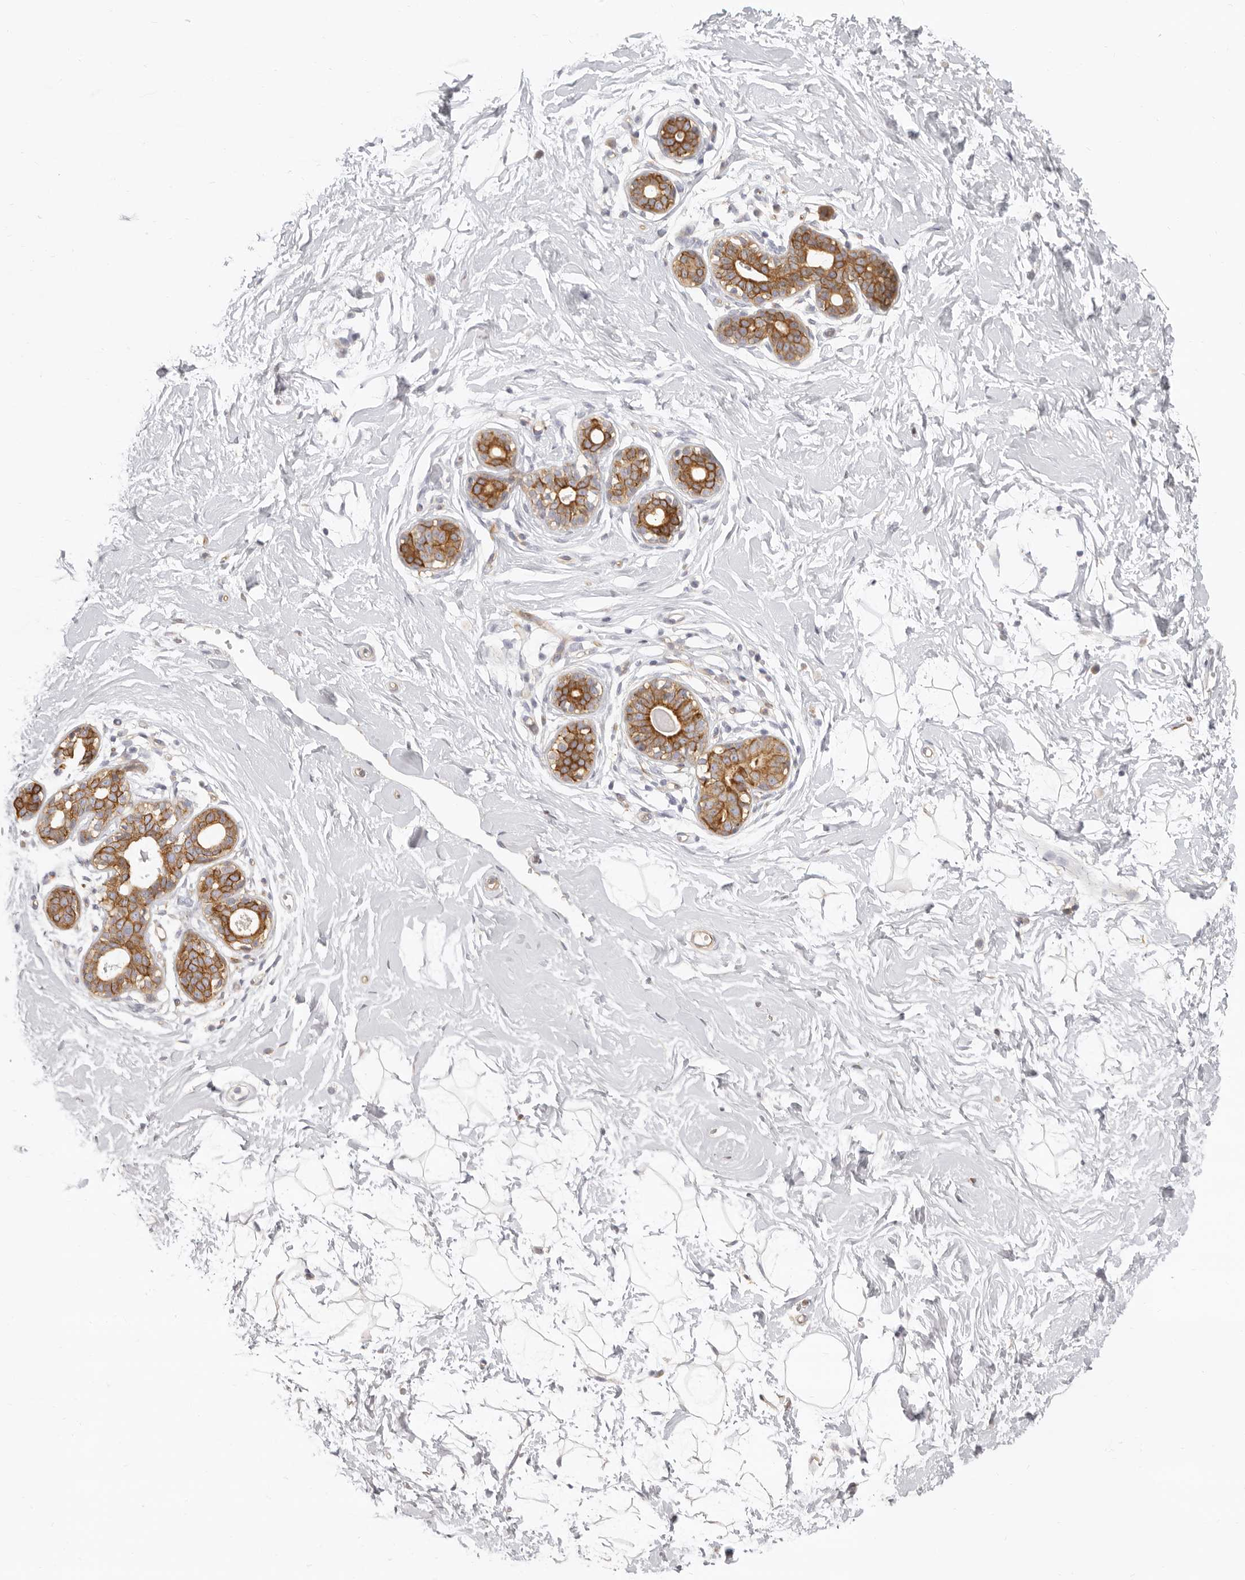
{"staining": {"intensity": "negative", "quantity": "none", "location": "none"}, "tissue": "breast", "cell_type": "Adipocytes", "image_type": "normal", "snomed": [{"axis": "morphology", "description": "Normal tissue, NOS"}, {"axis": "morphology", "description": "Adenoma, NOS"}, {"axis": "topography", "description": "Breast"}], "caption": "Human breast stained for a protein using immunohistochemistry reveals no expression in adipocytes.", "gene": "NIBAN1", "patient": {"sex": "female", "age": 23}}